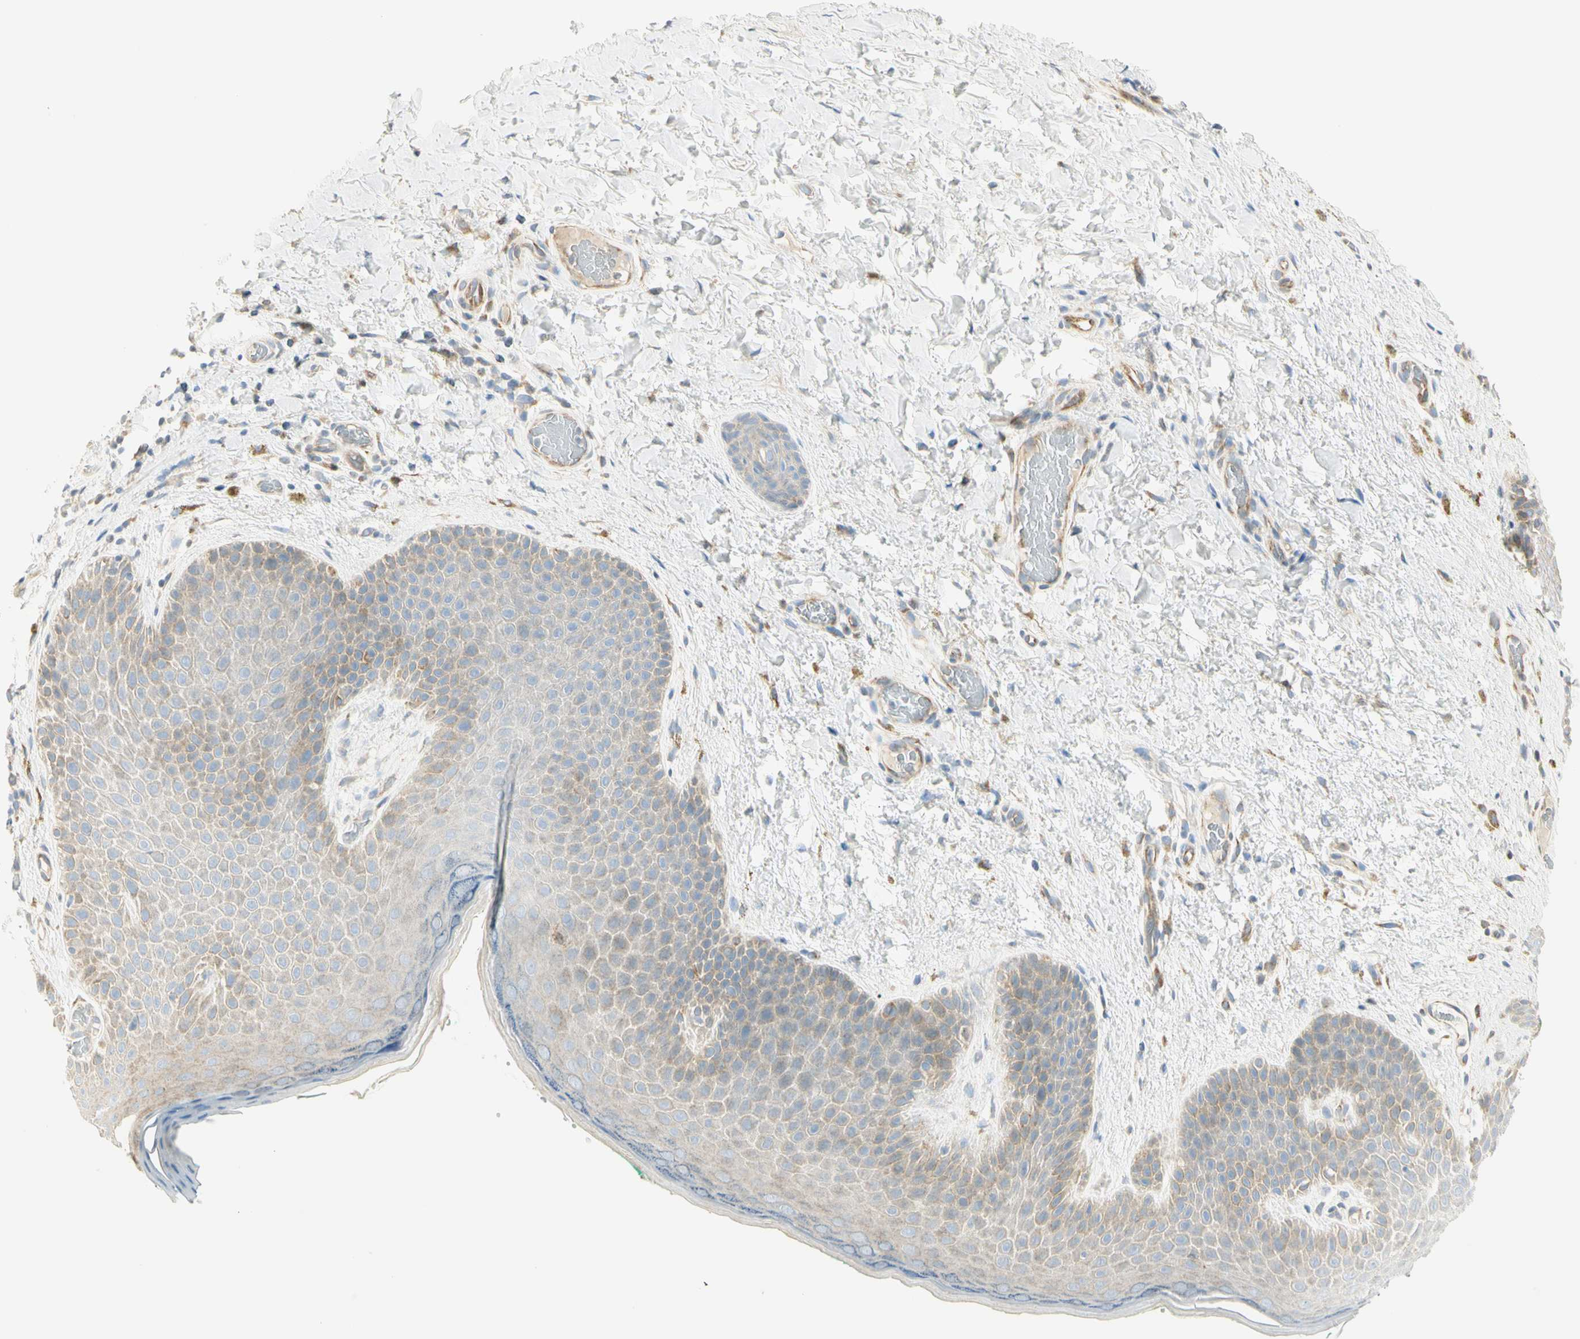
{"staining": {"intensity": "negative", "quantity": "none", "location": "none"}, "tissue": "skin", "cell_type": "Epidermal cells", "image_type": "normal", "snomed": [{"axis": "morphology", "description": "Normal tissue, NOS"}, {"axis": "topography", "description": "Anal"}], "caption": "IHC histopathology image of unremarkable human skin stained for a protein (brown), which displays no positivity in epidermal cells.", "gene": "TNFSF11", "patient": {"sex": "male", "age": 74}}